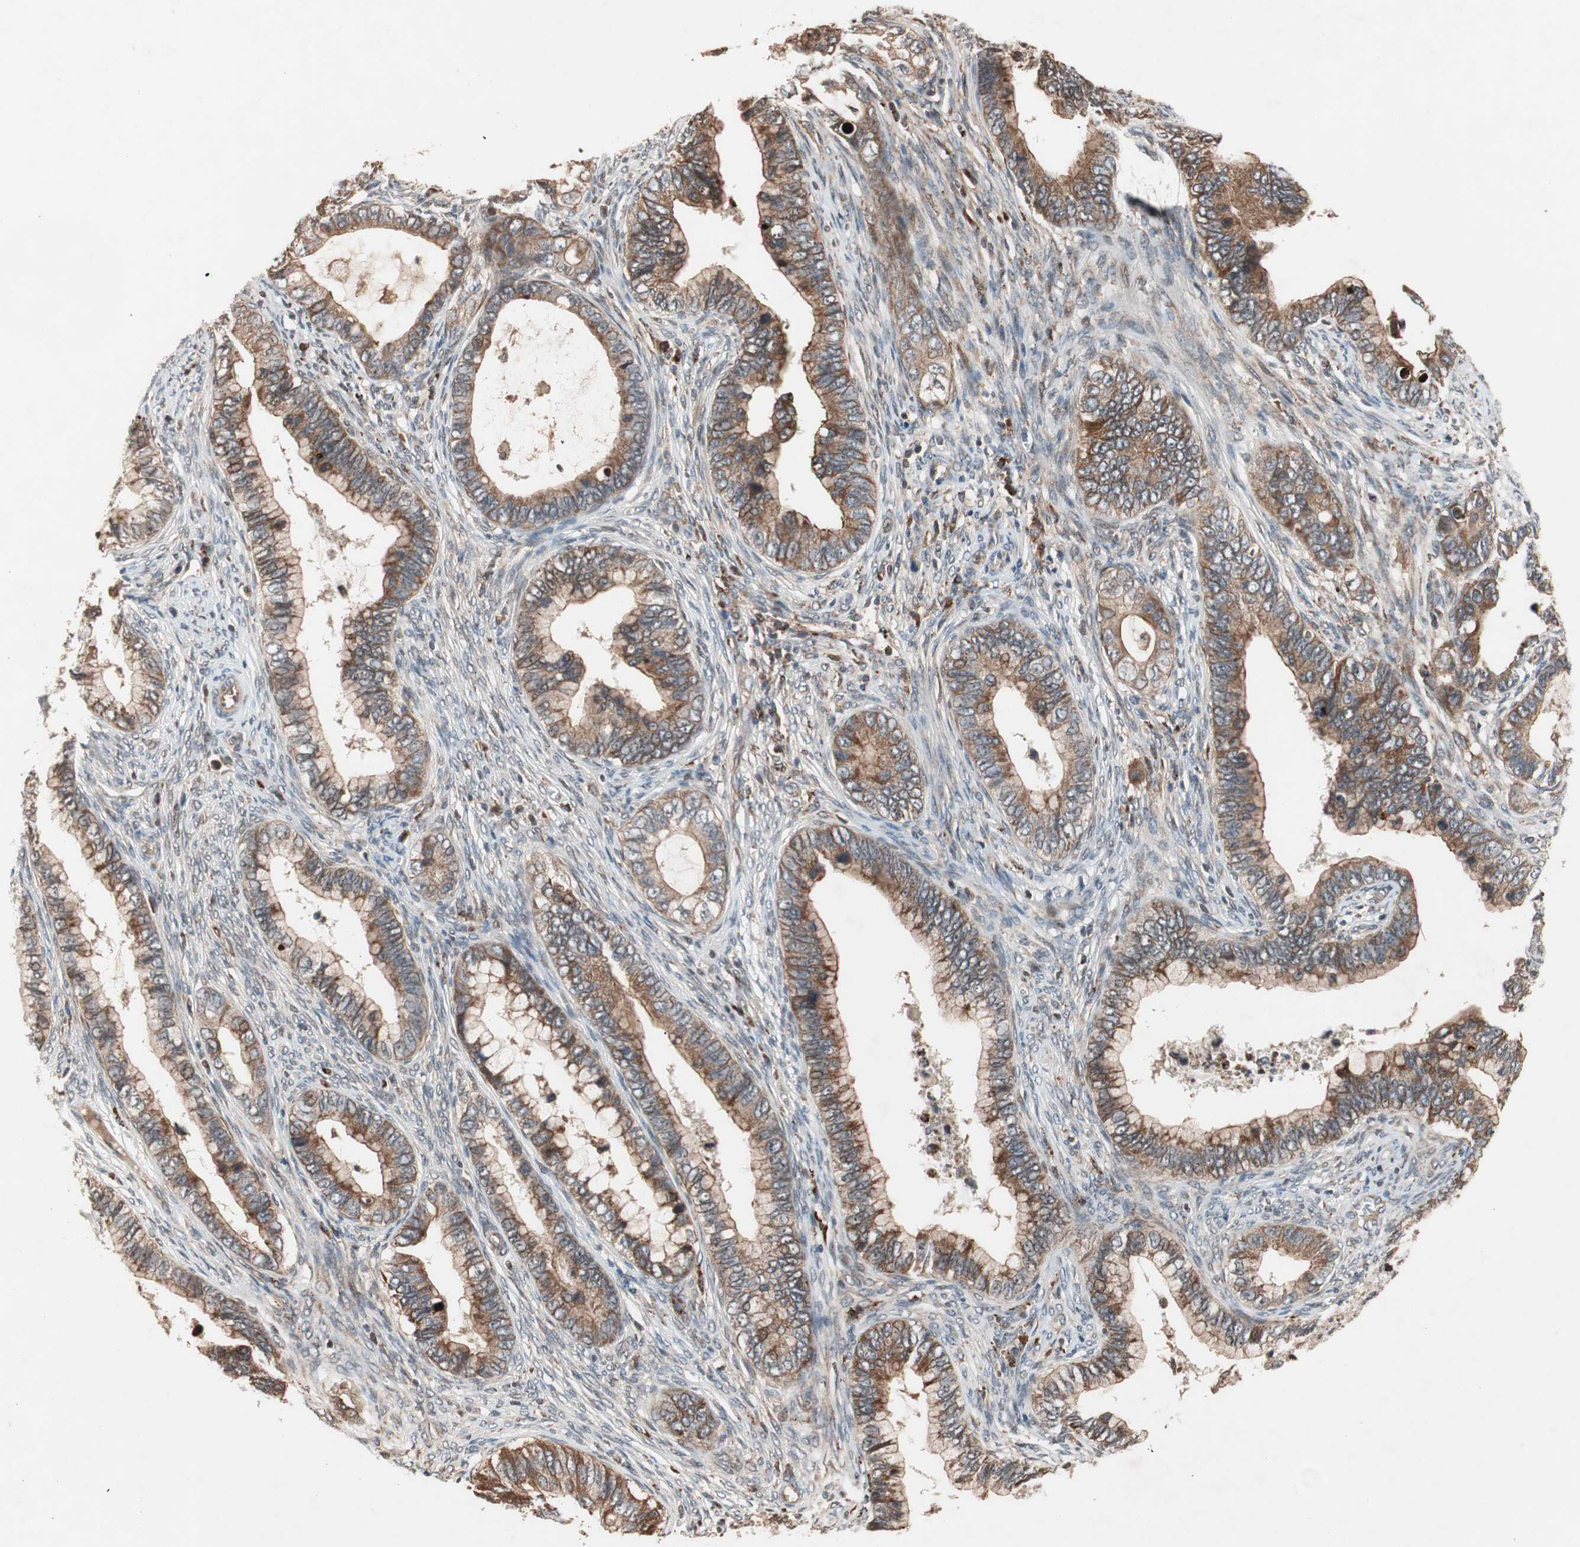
{"staining": {"intensity": "moderate", "quantity": ">75%", "location": "cytoplasmic/membranous"}, "tissue": "cervical cancer", "cell_type": "Tumor cells", "image_type": "cancer", "snomed": [{"axis": "morphology", "description": "Adenocarcinoma, NOS"}, {"axis": "topography", "description": "Cervix"}], "caption": "This photomicrograph shows cervical cancer stained with immunohistochemistry to label a protein in brown. The cytoplasmic/membranous of tumor cells show moderate positivity for the protein. Nuclei are counter-stained blue.", "gene": "NF2", "patient": {"sex": "female", "age": 44}}